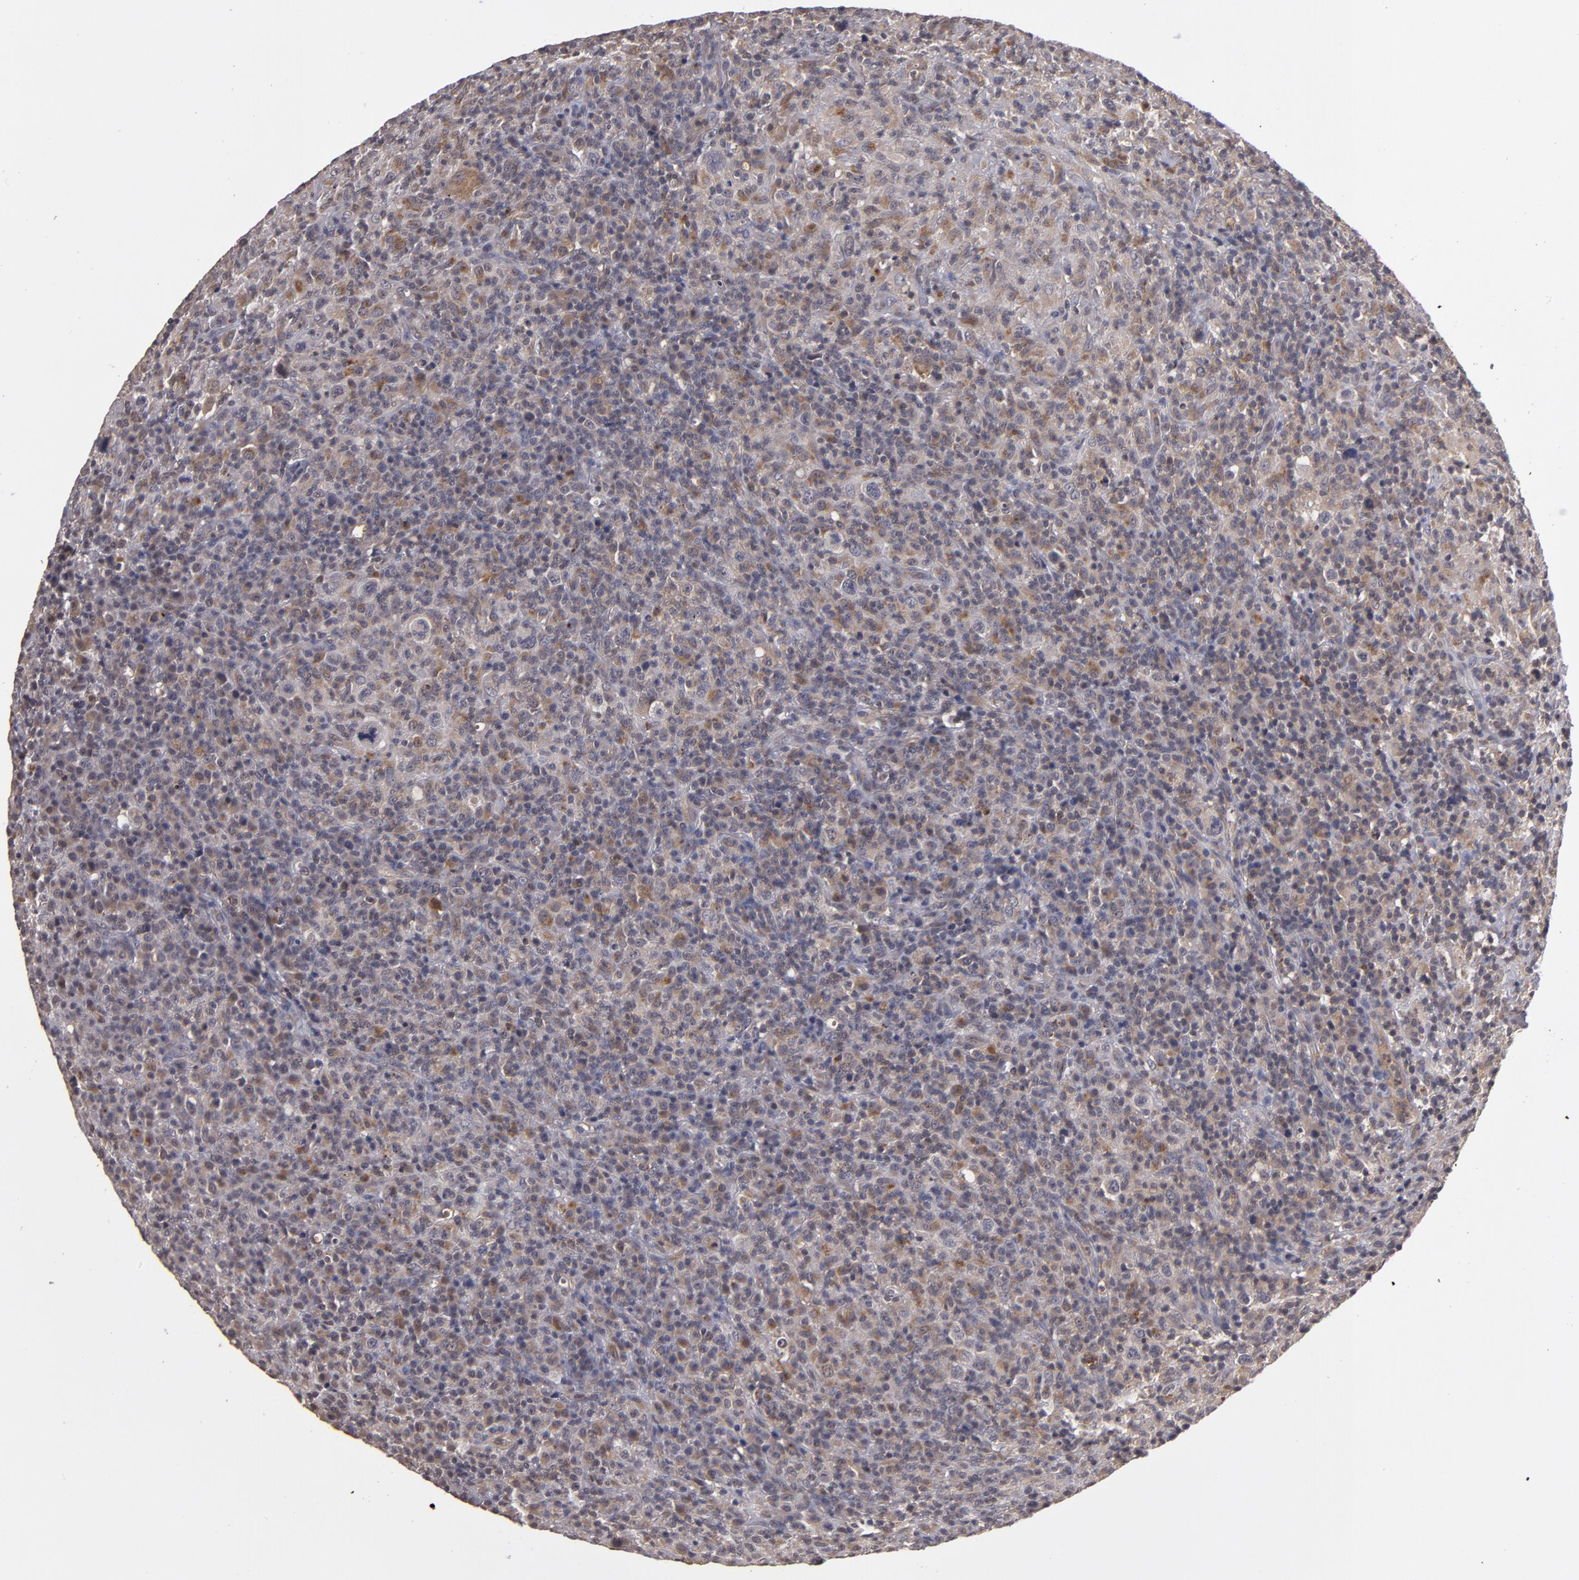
{"staining": {"intensity": "weak", "quantity": "25%-75%", "location": "cytoplasmic/membranous"}, "tissue": "lymphoma", "cell_type": "Tumor cells", "image_type": "cancer", "snomed": [{"axis": "morphology", "description": "Hodgkin's disease, NOS"}, {"axis": "topography", "description": "Lymph node"}], "caption": "Hodgkin's disease stained for a protein (brown) displays weak cytoplasmic/membranous positive expression in approximately 25%-75% of tumor cells.", "gene": "CTSO", "patient": {"sex": "male", "age": 65}}